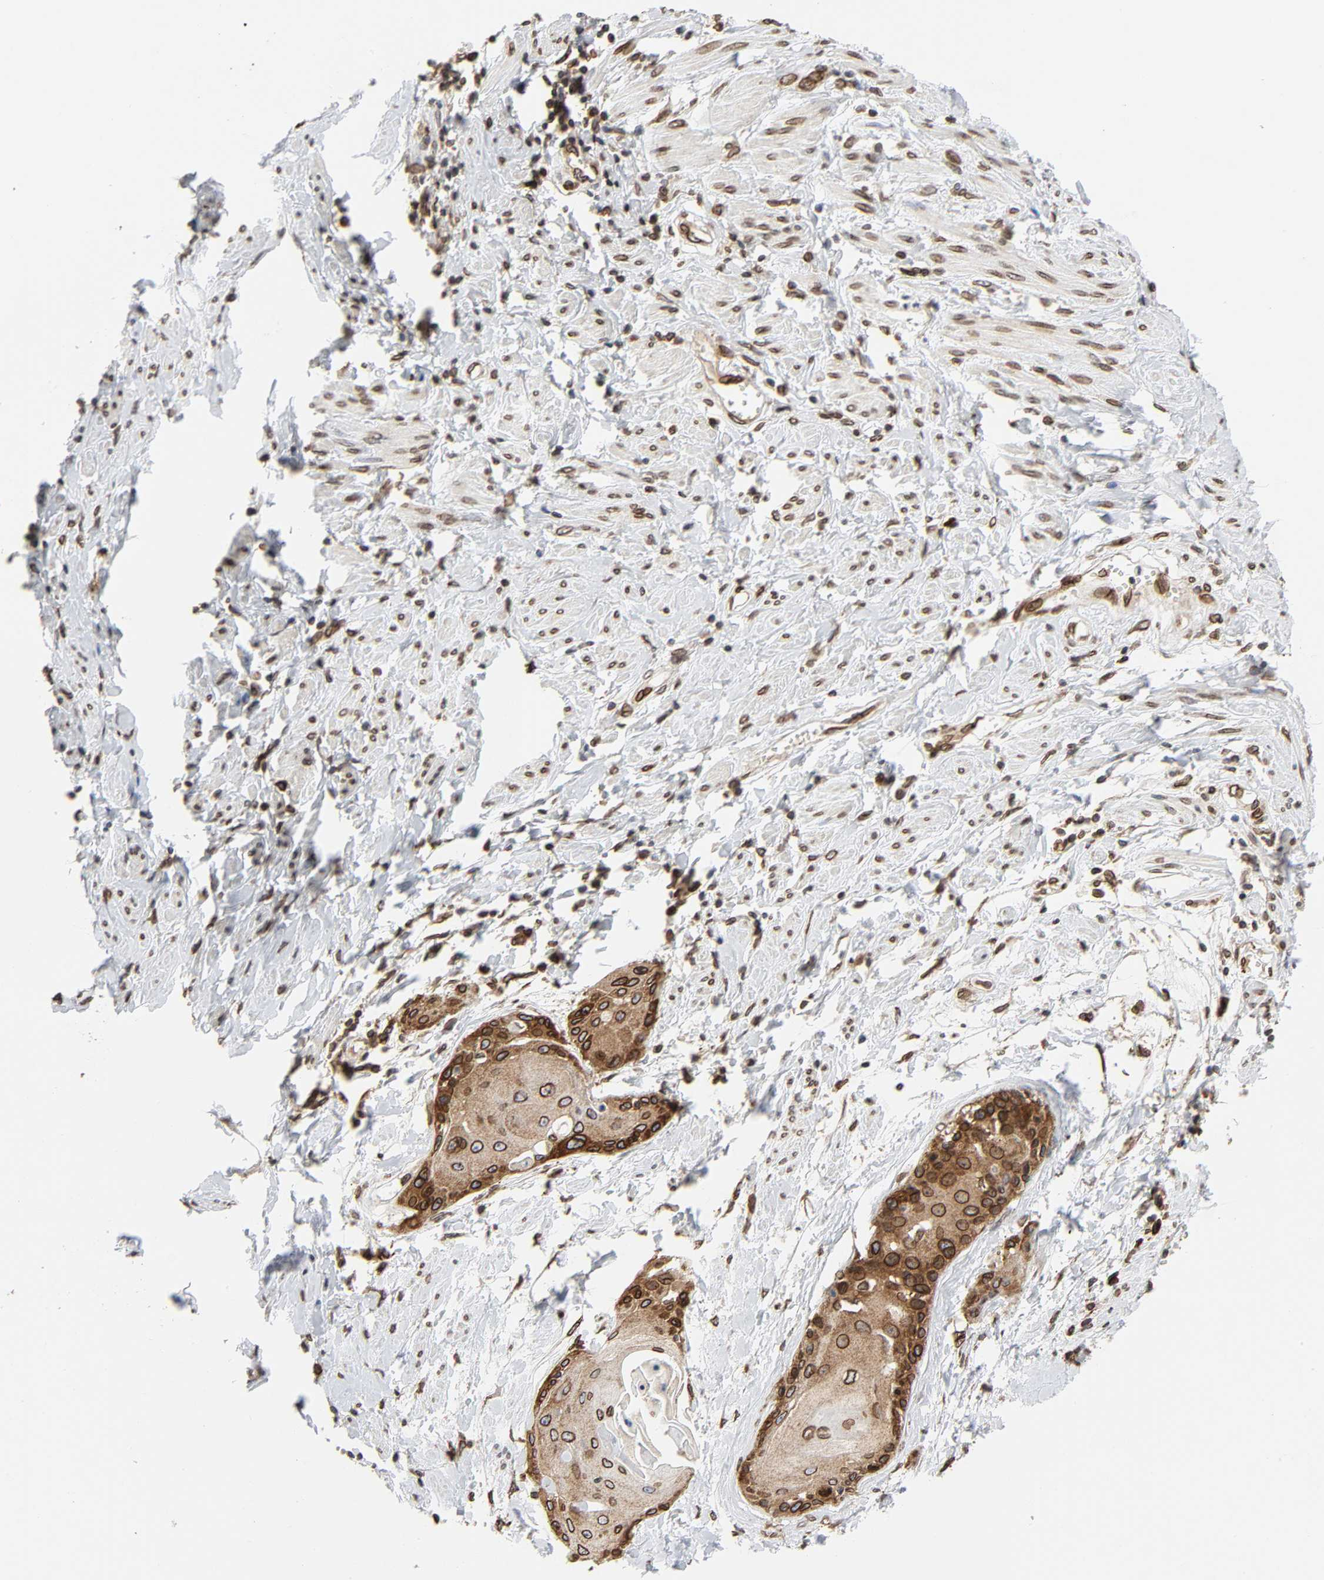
{"staining": {"intensity": "strong", "quantity": ">75%", "location": "cytoplasmic/membranous,nuclear"}, "tissue": "cervical cancer", "cell_type": "Tumor cells", "image_type": "cancer", "snomed": [{"axis": "morphology", "description": "Squamous cell carcinoma, NOS"}, {"axis": "topography", "description": "Cervix"}], "caption": "There is high levels of strong cytoplasmic/membranous and nuclear expression in tumor cells of squamous cell carcinoma (cervical), as demonstrated by immunohistochemical staining (brown color).", "gene": "RANGAP1", "patient": {"sex": "female", "age": 57}}